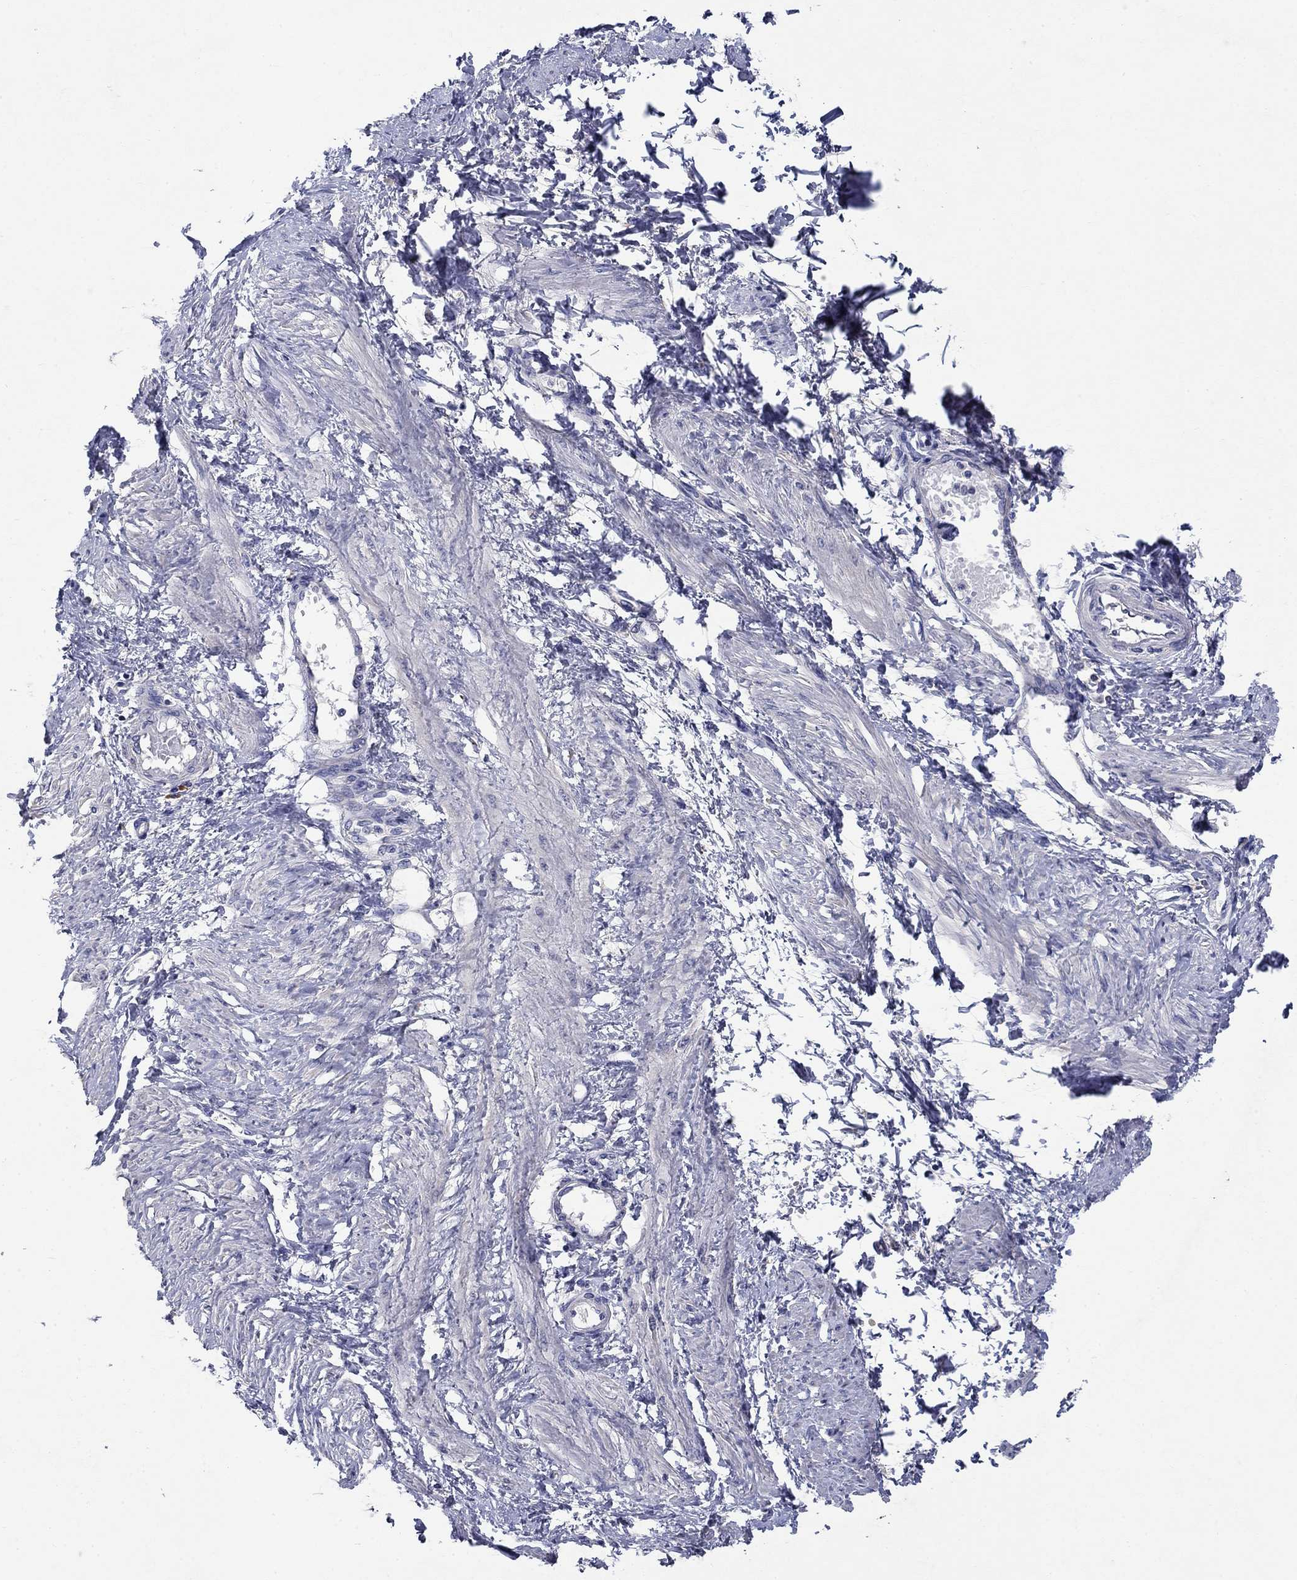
{"staining": {"intensity": "negative", "quantity": "none", "location": "none"}, "tissue": "smooth muscle", "cell_type": "Smooth muscle cells", "image_type": "normal", "snomed": [{"axis": "morphology", "description": "Normal tissue, NOS"}, {"axis": "topography", "description": "Smooth muscle"}, {"axis": "topography", "description": "Uterus"}], "caption": "Immunohistochemistry histopathology image of normal smooth muscle: human smooth muscle stained with DAB (3,3'-diaminobenzidine) exhibits no significant protein expression in smooth muscle cells. (DAB IHC visualized using brightfield microscopy, high magnification).", "gene": "SULT2B1", "patient": {"sex": "female", "age": 39}}